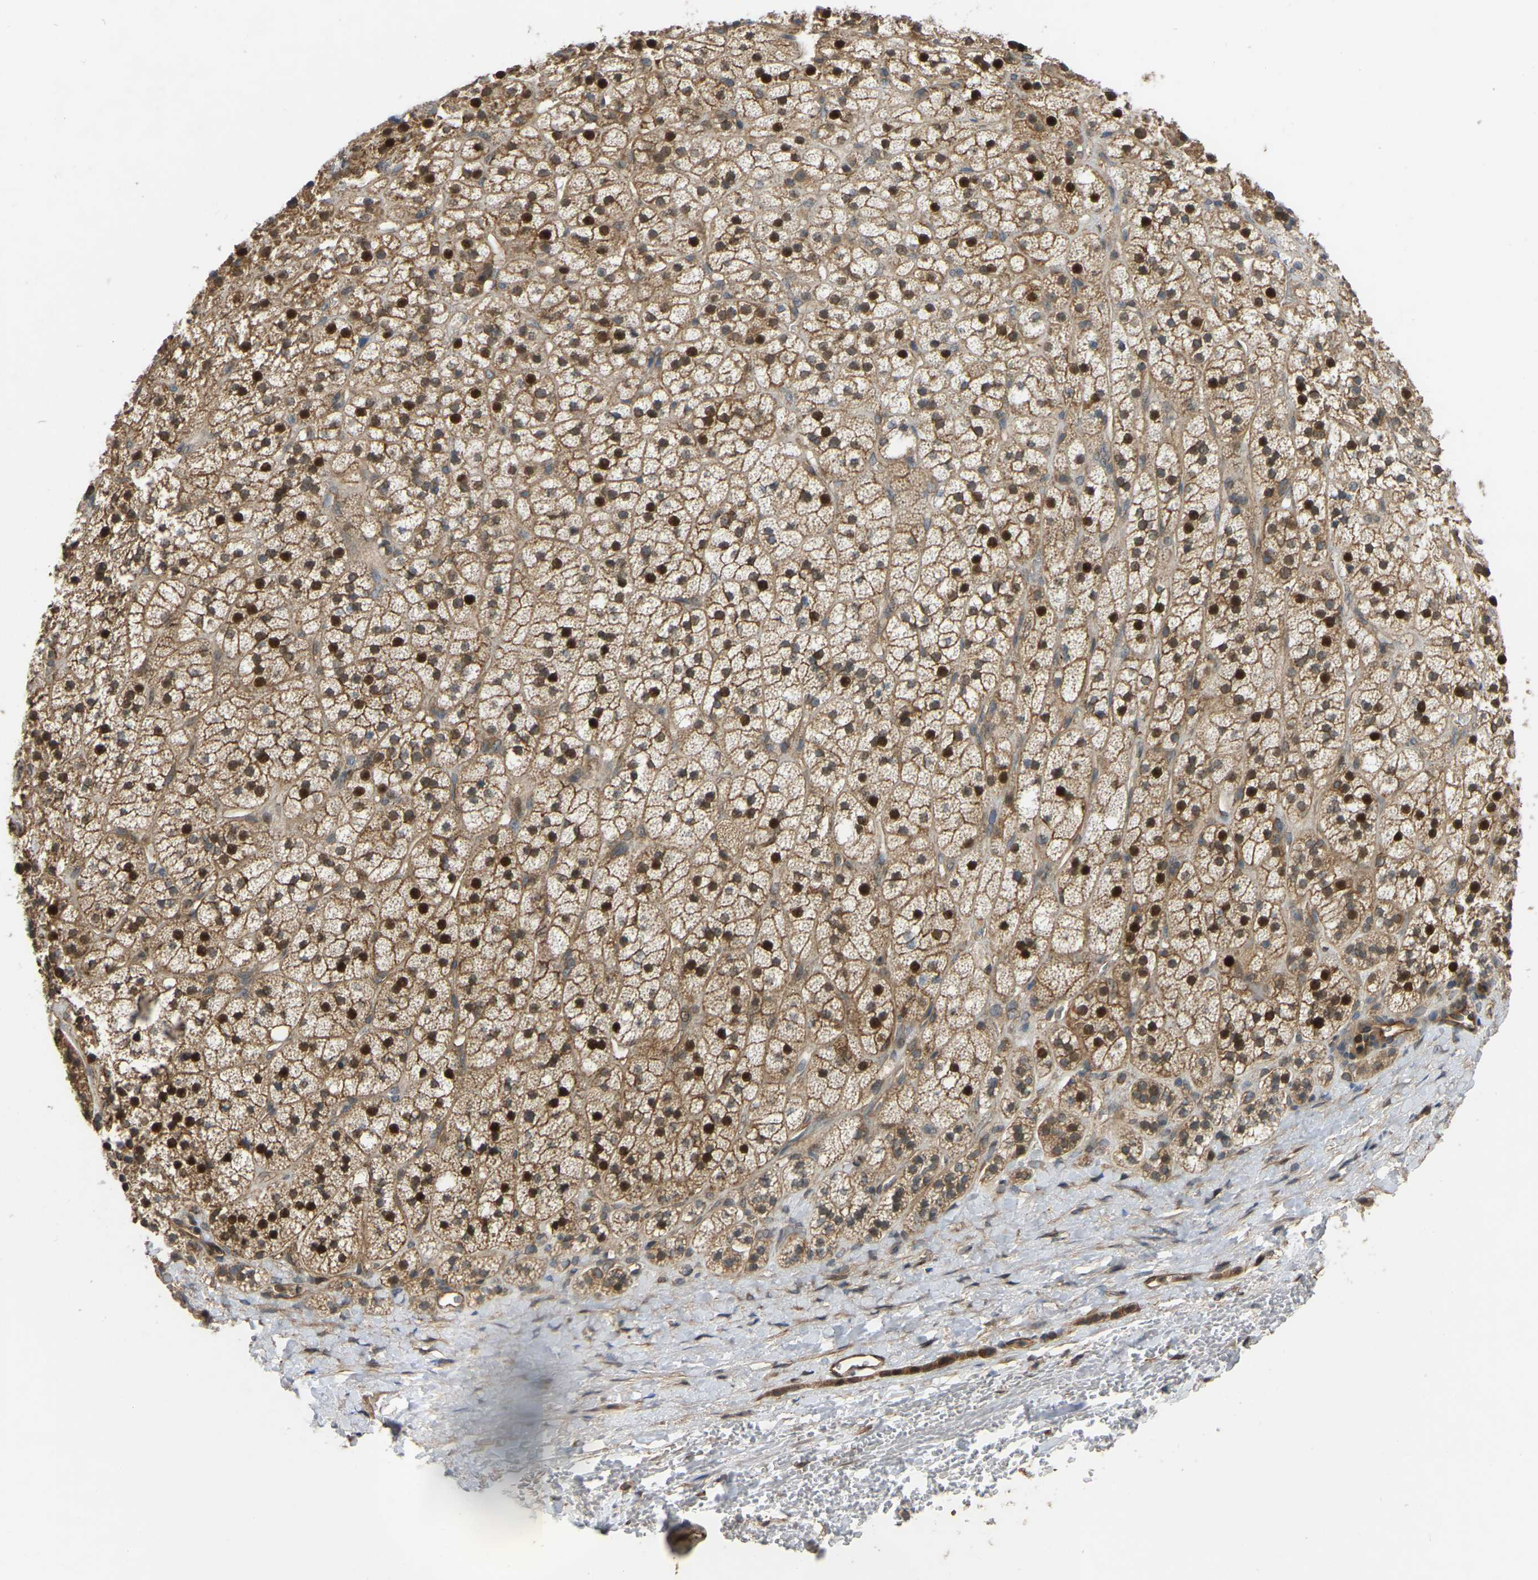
{"staining": {"intensity": "strong", "quantity": ">75%", "location": "cytoplasmic/membranous,nuclear"}, "tissue": "adrenal gland", "cell_type": "Glandular cells", "image_type": "normal", "snomed": [{"axis": "morphology", "description": "Normal tissue, NOS"}, {"axis": "topography", "description": "Adrenal gland"}], "caption": "Strong cytoplasmic/membranous,nuclear protein positivity is seen in about >75% of glandular cells in adrenal gland. The staining was performed using DAB (3,3'-diaminobenzidine) to visualize the protein expression in brown, while the nuclei were stained in blue with hematoxylin (Magnification: 20x).", "gene": "C21orf91", "patient": {"sex": "male", "age": 56}}